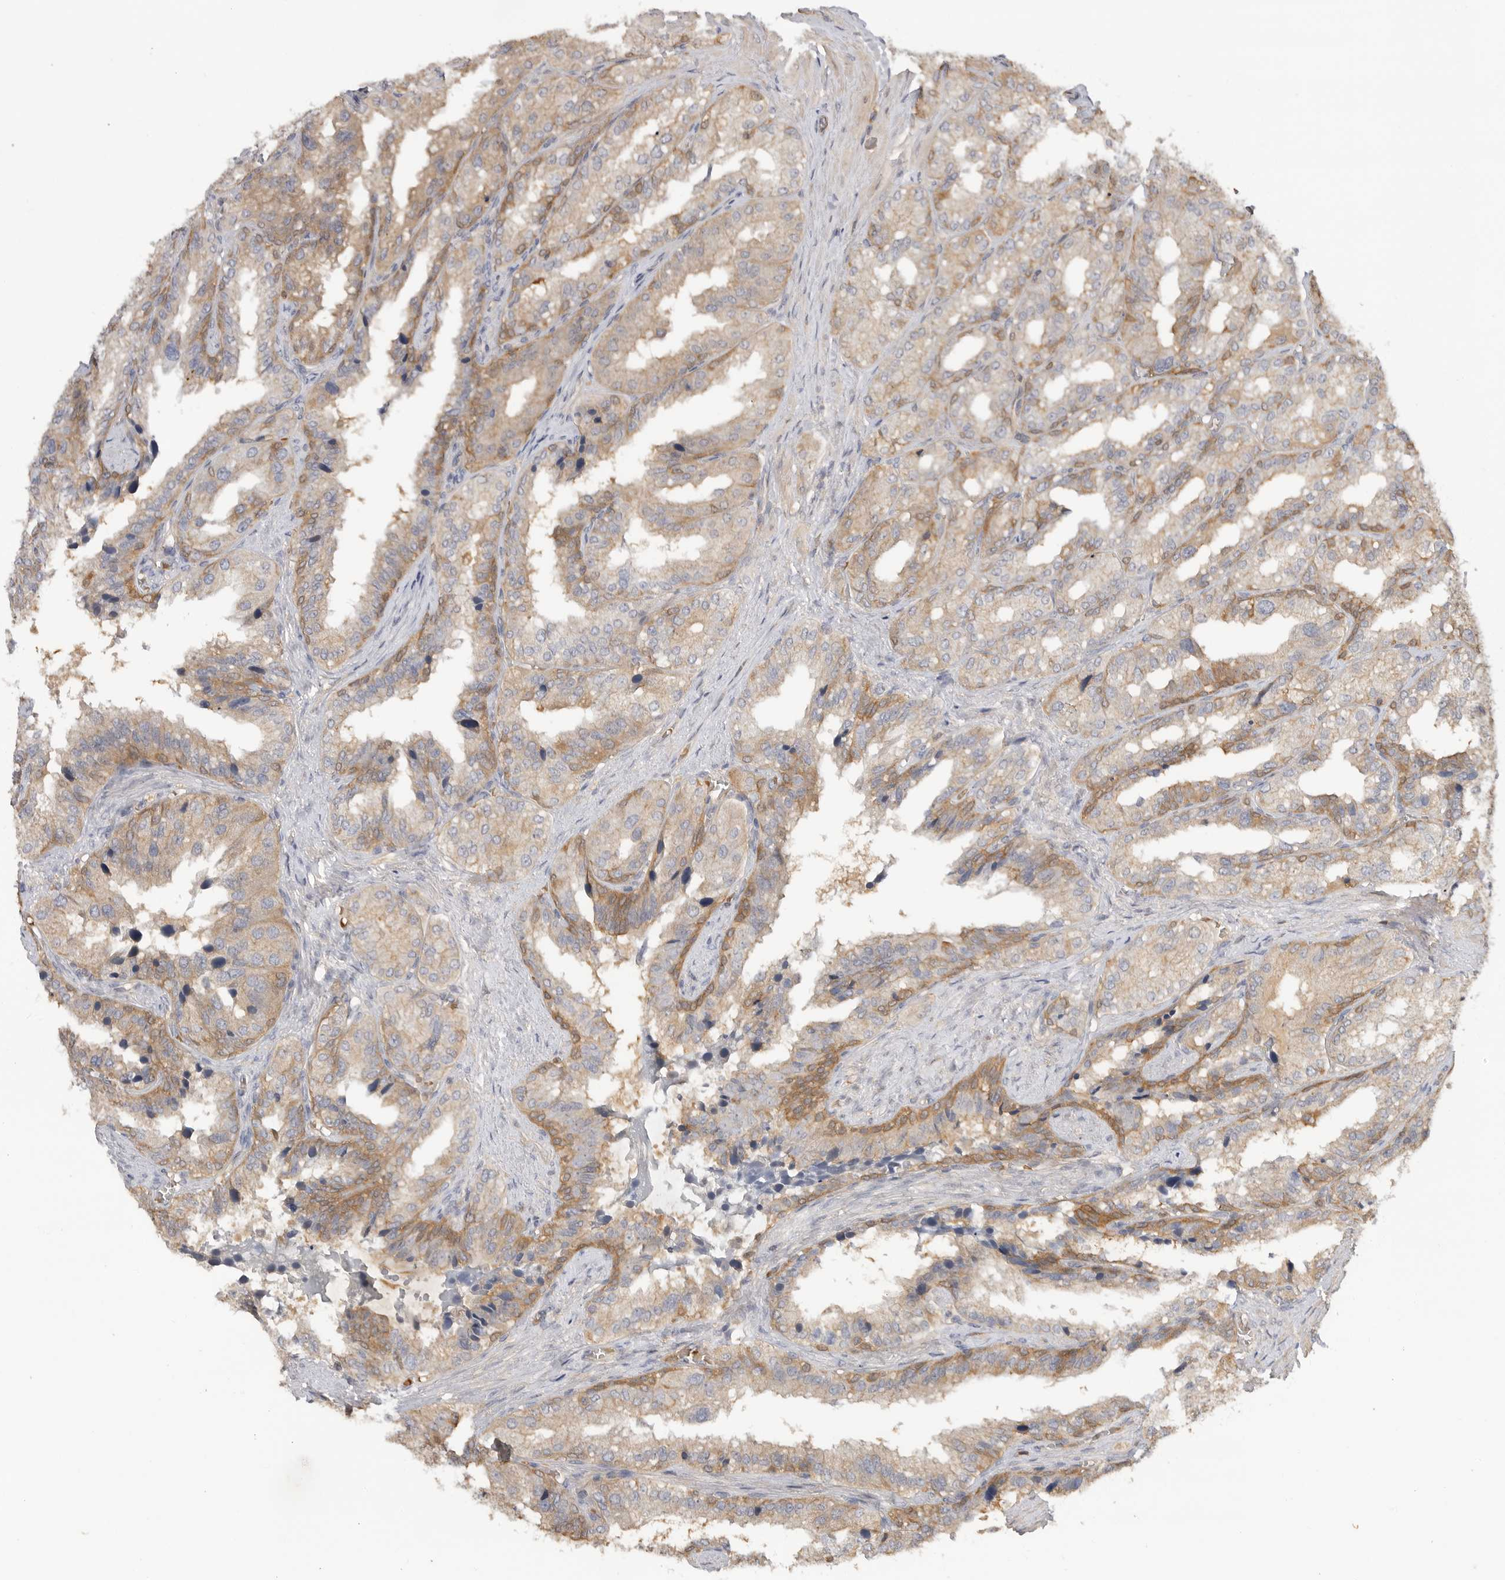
{"staining": {"intensity": "moderate", "quantity": "25%-75%", "location": "cytoplasmic/membranous"}, "tissue": "seminal vesicle", "cell_type": "Glandular cells", "image_type": "normal", "snomed": [{"axis": "morphology", "description": "Normal tissue, NOS"}, {"axis": "topography", "description": "Prostate"}, {"axis": "topography", "description": "Seminal veicle"}], "caption": "This image demonstrates immunohistochemistry (IHC) staining of benign seminal vesicle, with medium moderate cytoplasmic/membranous positivity in approximately 25%-75% of glandular cells.", "gene": "CLDN12", "patient": {"sex": "male", "age": 51}}